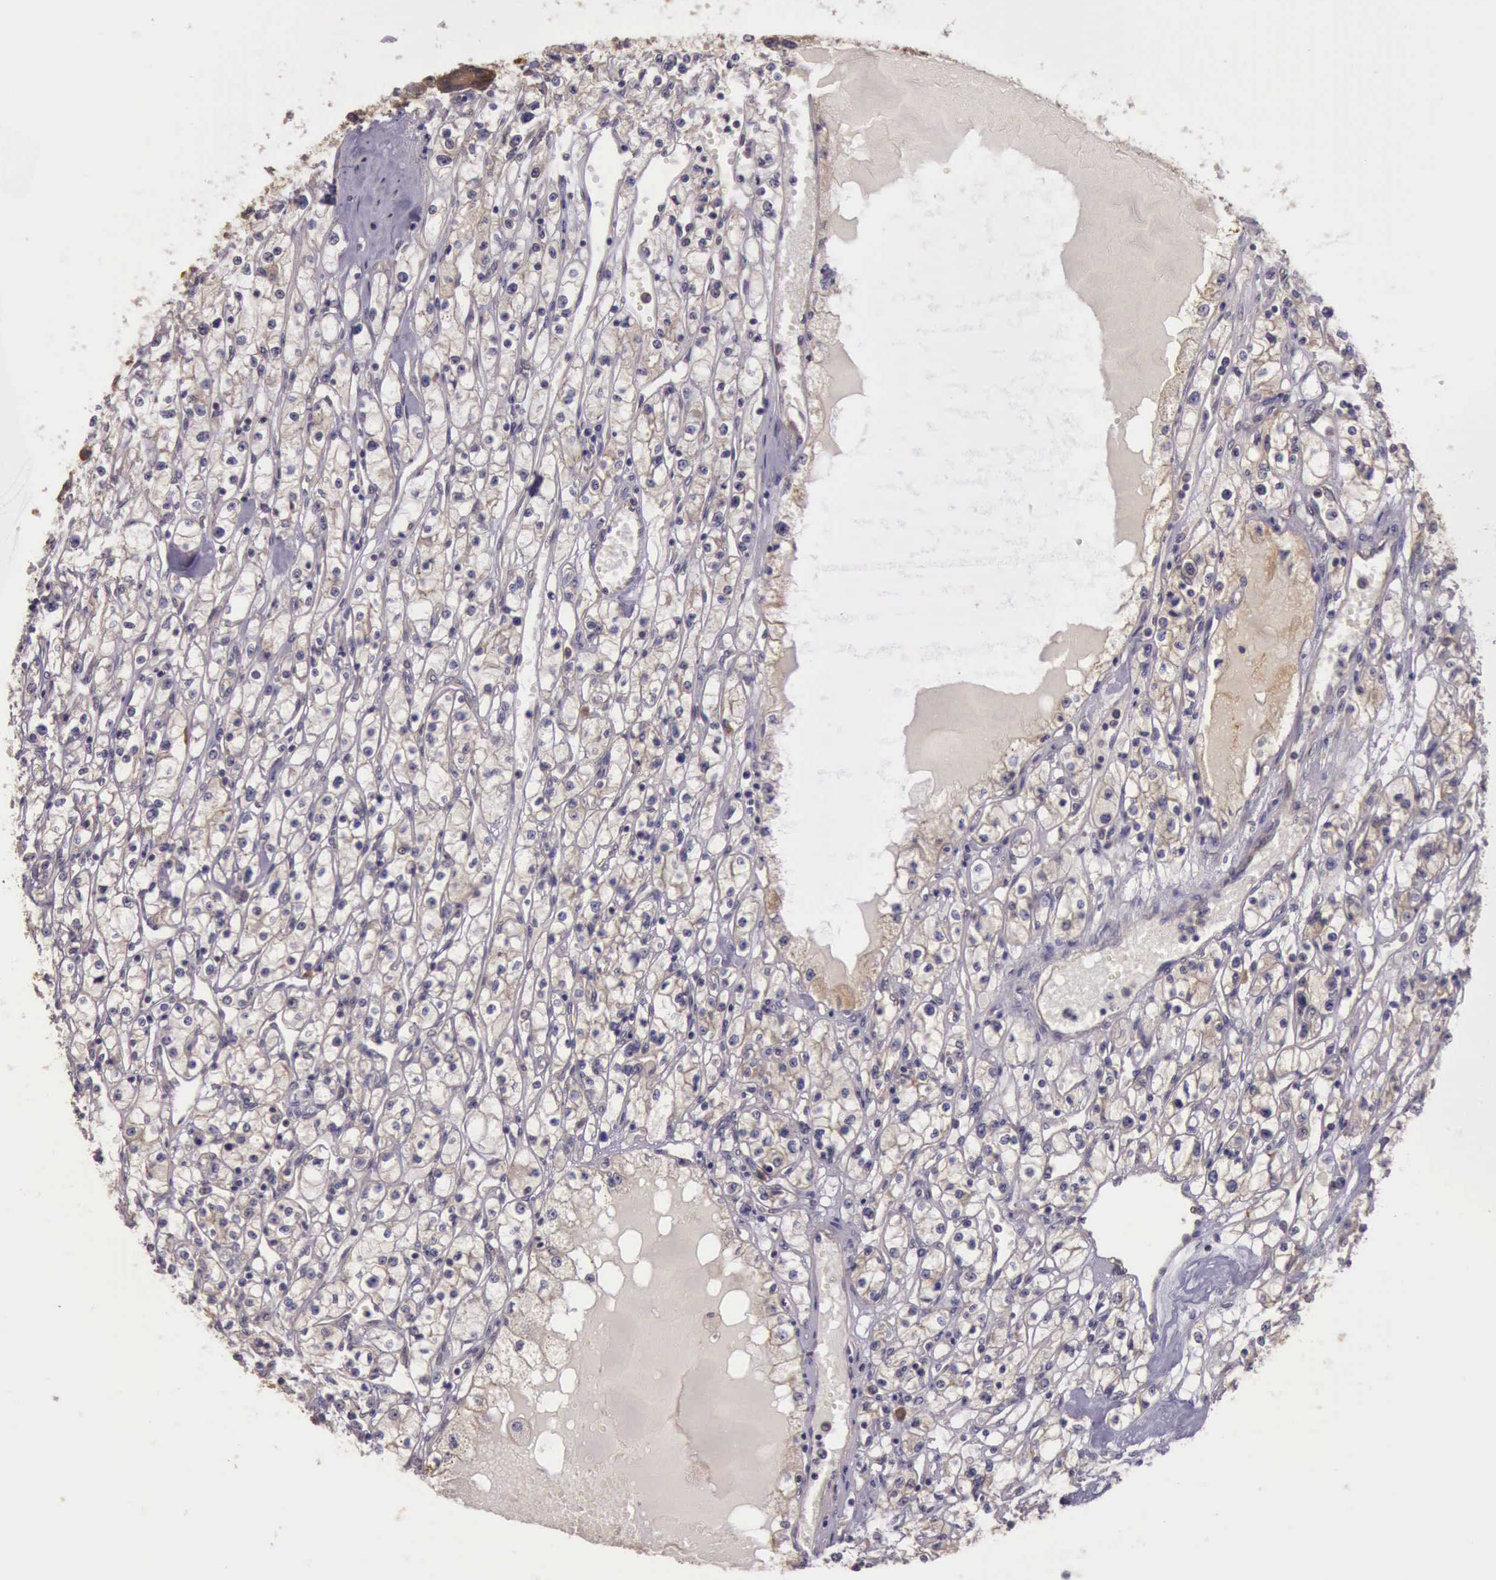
{"staining": {"intensity": "weak", "quantity": "<25%", "location": "cytoplasmic/membranous"}, "tissue": "renal cancer", "cell_type": "Tumor cells", "image_type": "cancer", "snomed": [{"axis": "morphology", "description": "Adenocarcinoma, NOS"}, {"axis": "topography", "description": "Kidney"}], "caption": "Tumor cells are negative for brown protein staining in renal cancer (adenocarcinoma). (Brightfield microscopy of DAB IHC at high magnification).", "gene": "EIF5", "patient": {"sex": "male", "age": 56}}